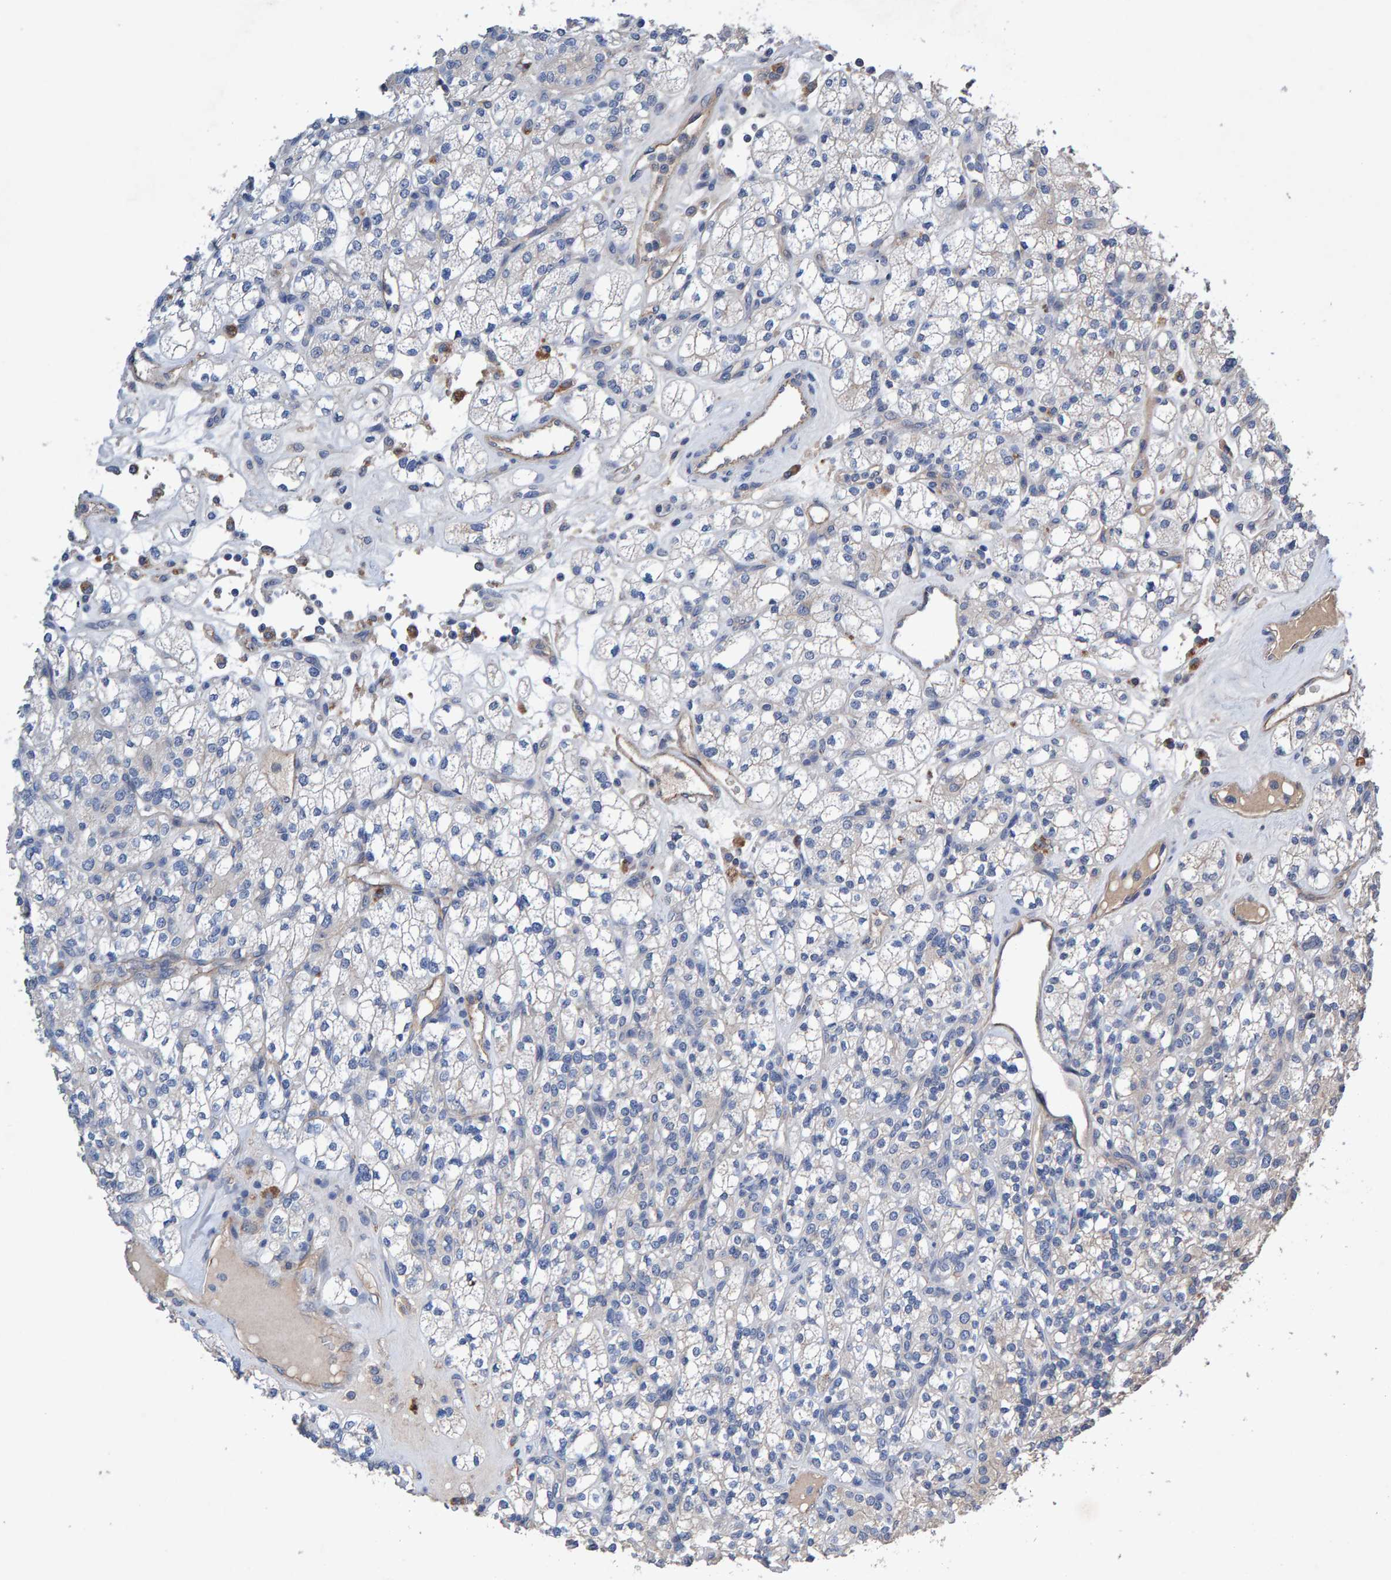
{"staining": {"intensity": "negative", "quantity": "none", "location": "none"}, "tissue": "renal cancer", "cell_type": "Tumor cells", "image_type": "cancer", "snomed": [{"axis": "morphology", "description": "Adenocarcinoma, NOS"}, {"axis": "topography", "description": "Kidney"}], "caption": "Protein analysis of adenocarcinoma (renal) reveals no significant positivity in tumor cells.", "gene": "EFR3A", "patient": {"sex": "male", "age": 77}}